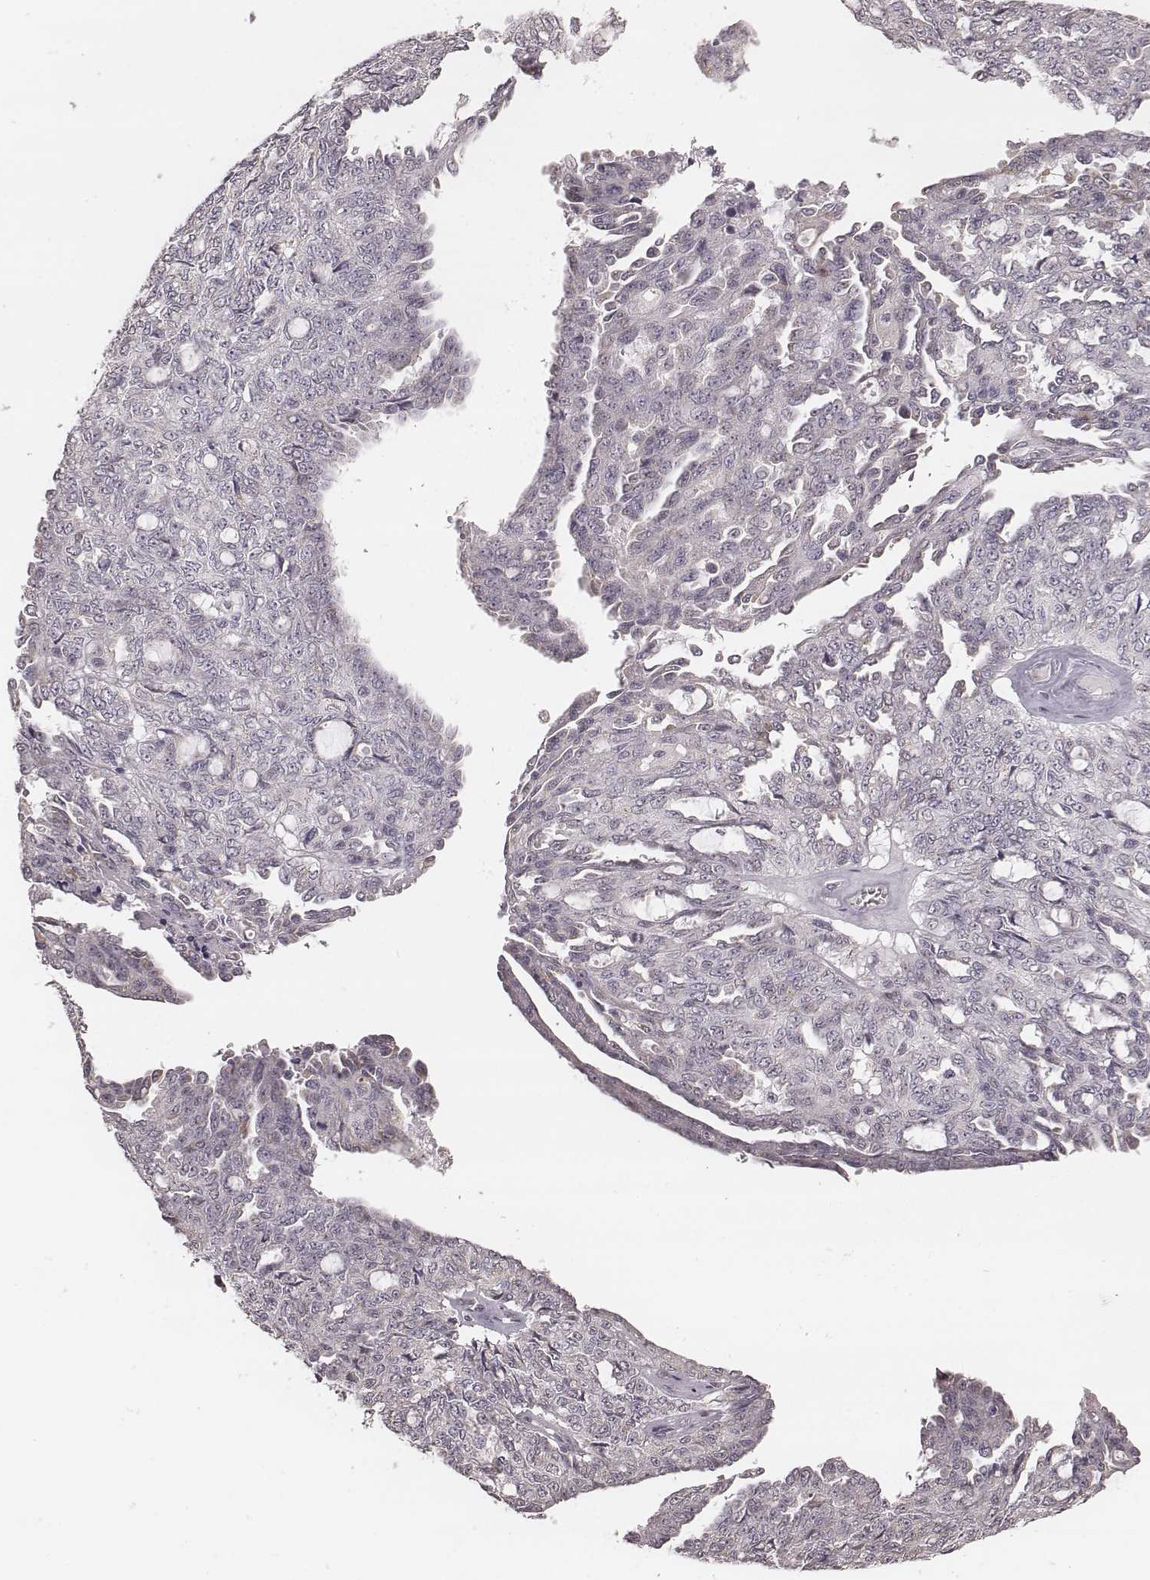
{"staining": {"intensity": "negative", "quantity": "none", "location": "none"}, "tissue": "ovarian cancer", "cell_type": "Tumor cells", "image_type": "cancer", "snomed": [{"axis": "morphology", "description": "Cystadenocarcinoma, serous, NOS"}, {"axis": "topography", "description": "Ovary"}], "caption": "An IHC image of ovarian serous cystadenocarcinoma is shown. There is no staining in tumor cells of ovarian serous cystadenocarcinoma.", "gene": "SLC7A4", "patient": {"sex": "female", "age": 71}}